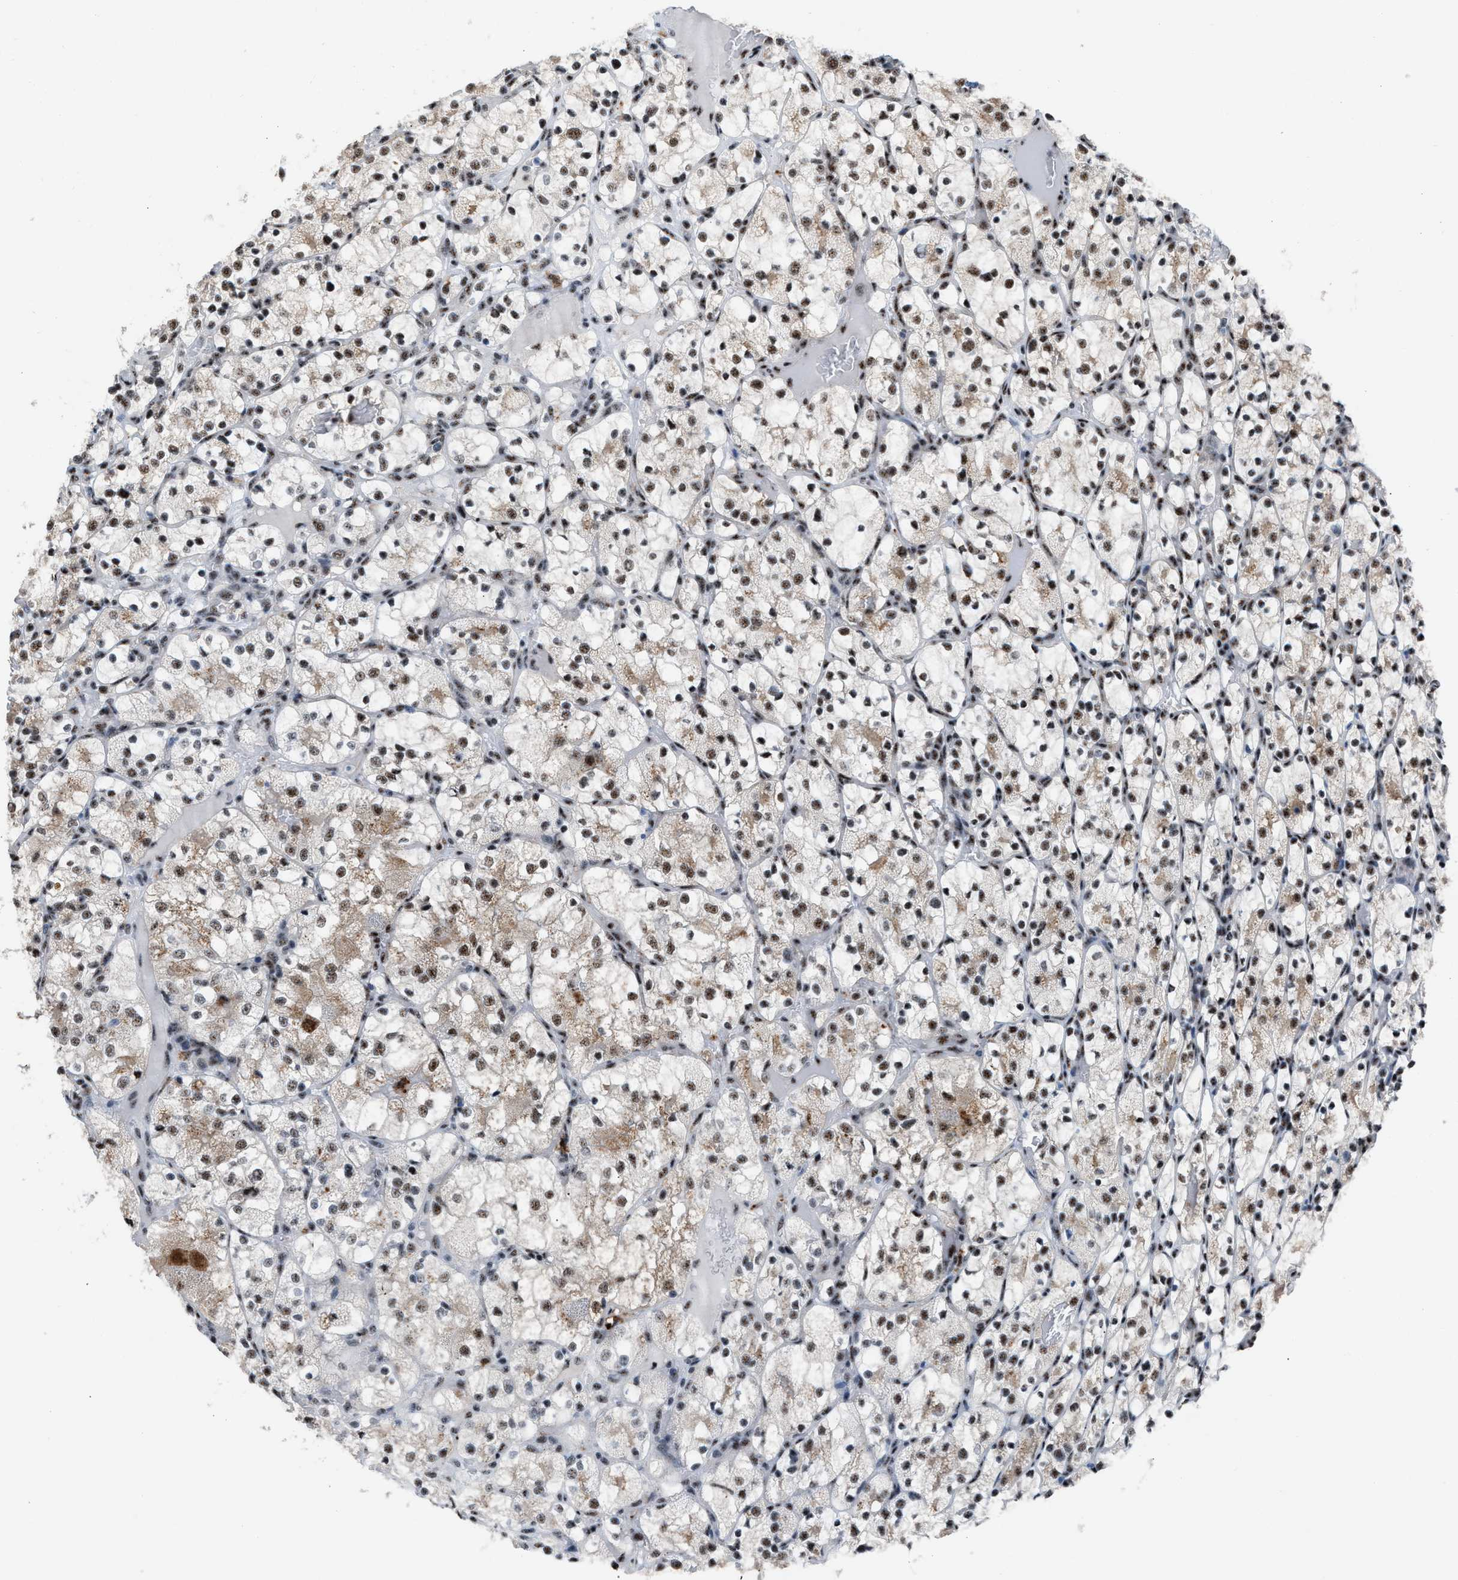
{"staining": {"intensity": "moderate", "quantity": ">75%", "location": "nuclear"}, "tissue": "renal cancer", "cell_type": "Tumor cells", "image_type": "cancer", "snomed": [{"axis": "morphology", "description": "Adenocarcinoma, NOS"}, {"axis": "topography", "description": "Kidney"}], "caption": "Immunohistochemistry (IHC) of human renal adenocarcinoma demonstrates medium levels of moderate nuclear staining in approximately >75% of tumor cells. (DAB (3,3'-diaminobenzidine) IHC, brown staining for protein, blue staining for nuclei).", "gene": "CENPP", "patient": {"sex": "female", "age": 69}}